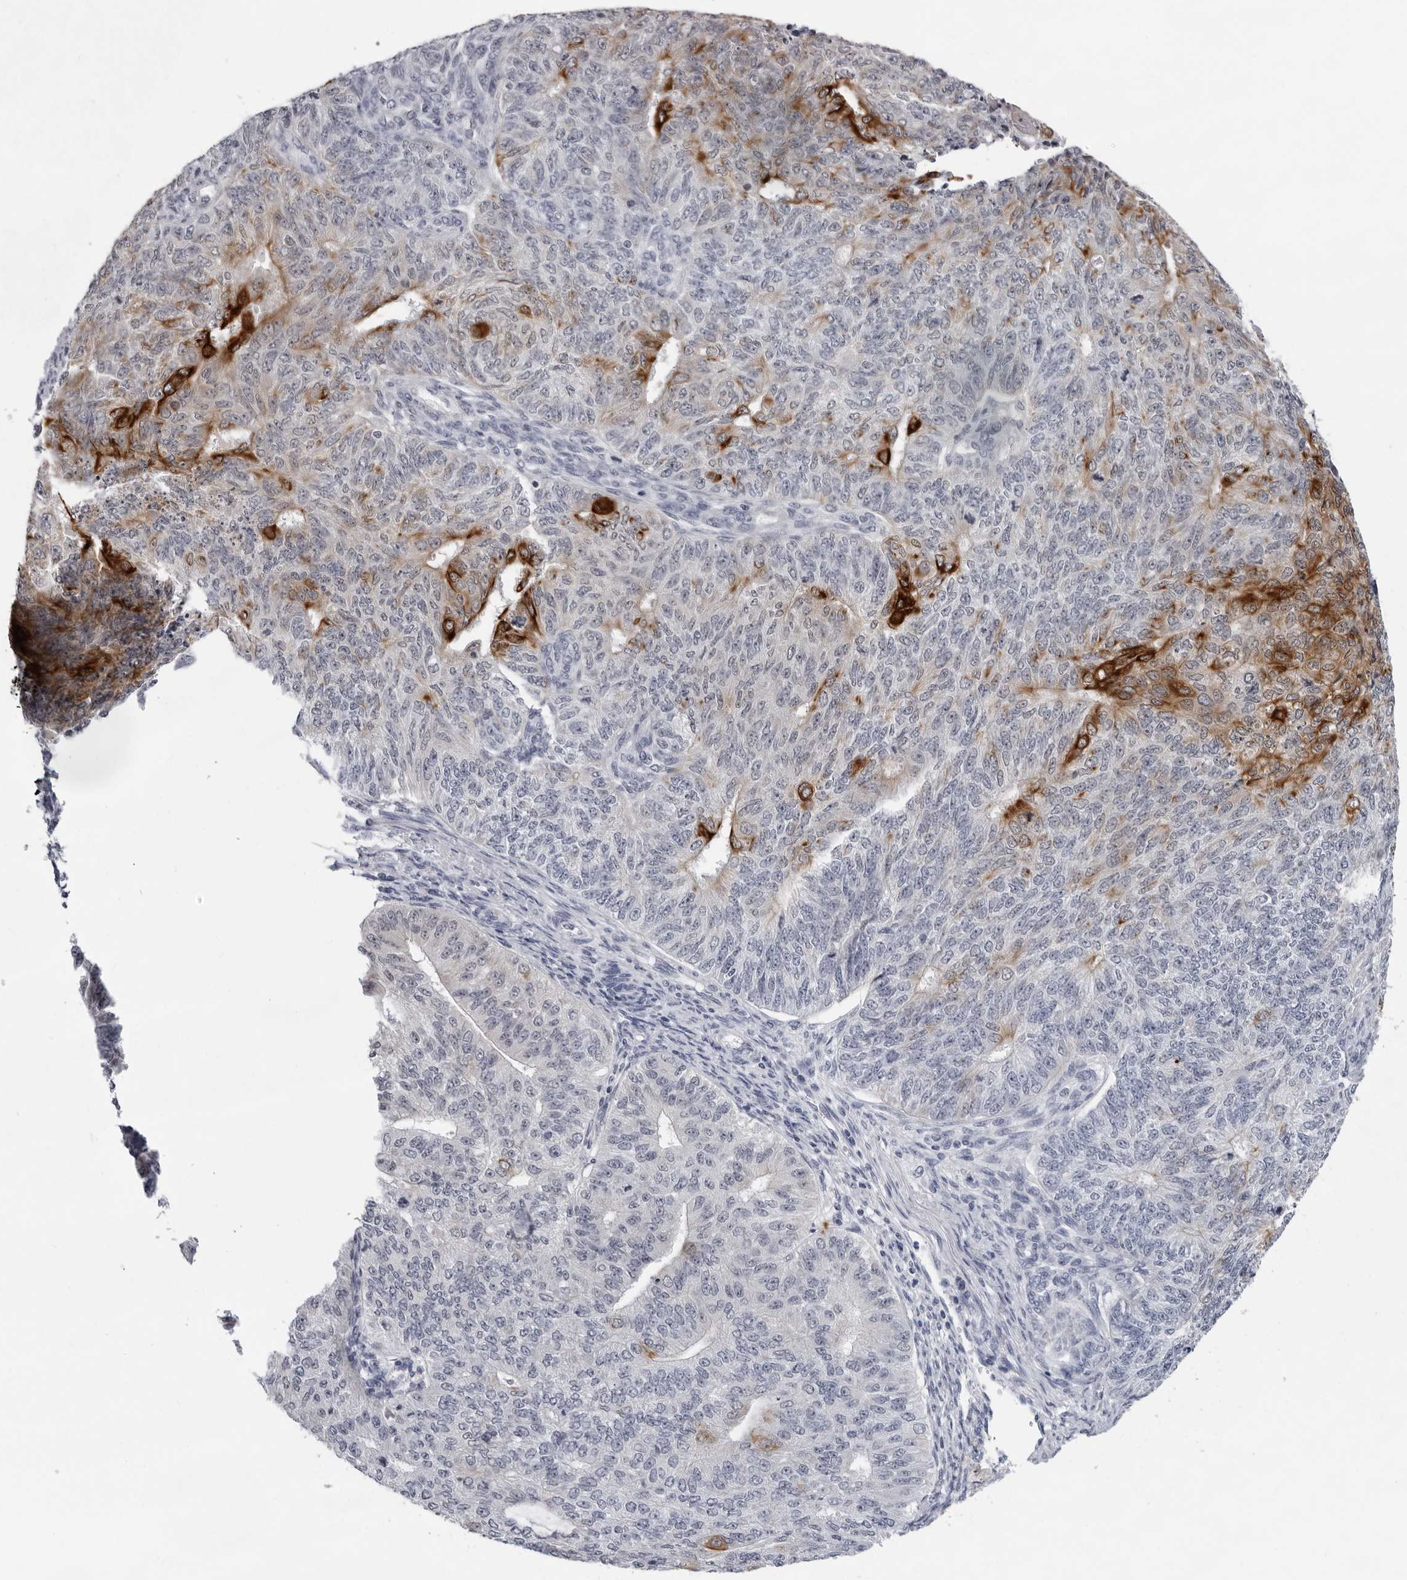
{"staining": {"intensity": "strong", "quantity": "<25%", "location": "cytoplasmic/membranous"}, "tissue": "endometrial cancer", "cell_type": "Tumor cells", "image_type": "cancer", "snomed": [{"axis": "morphology", "description": "Adenocarcinoma, NOS"}, {"axis": "topography", "description": "Endometrium"}], "caption": "A high-resolution histopathology image shows immunohistochemistry (IHC) staining of endometrial cancer (adenocarcinoma), which displays strong cytoplasmic/membranous positivity in approximately <25% of tumor cells.", "gene": "CCDC28B", "patient": {"sex": "female", "age": 32}}